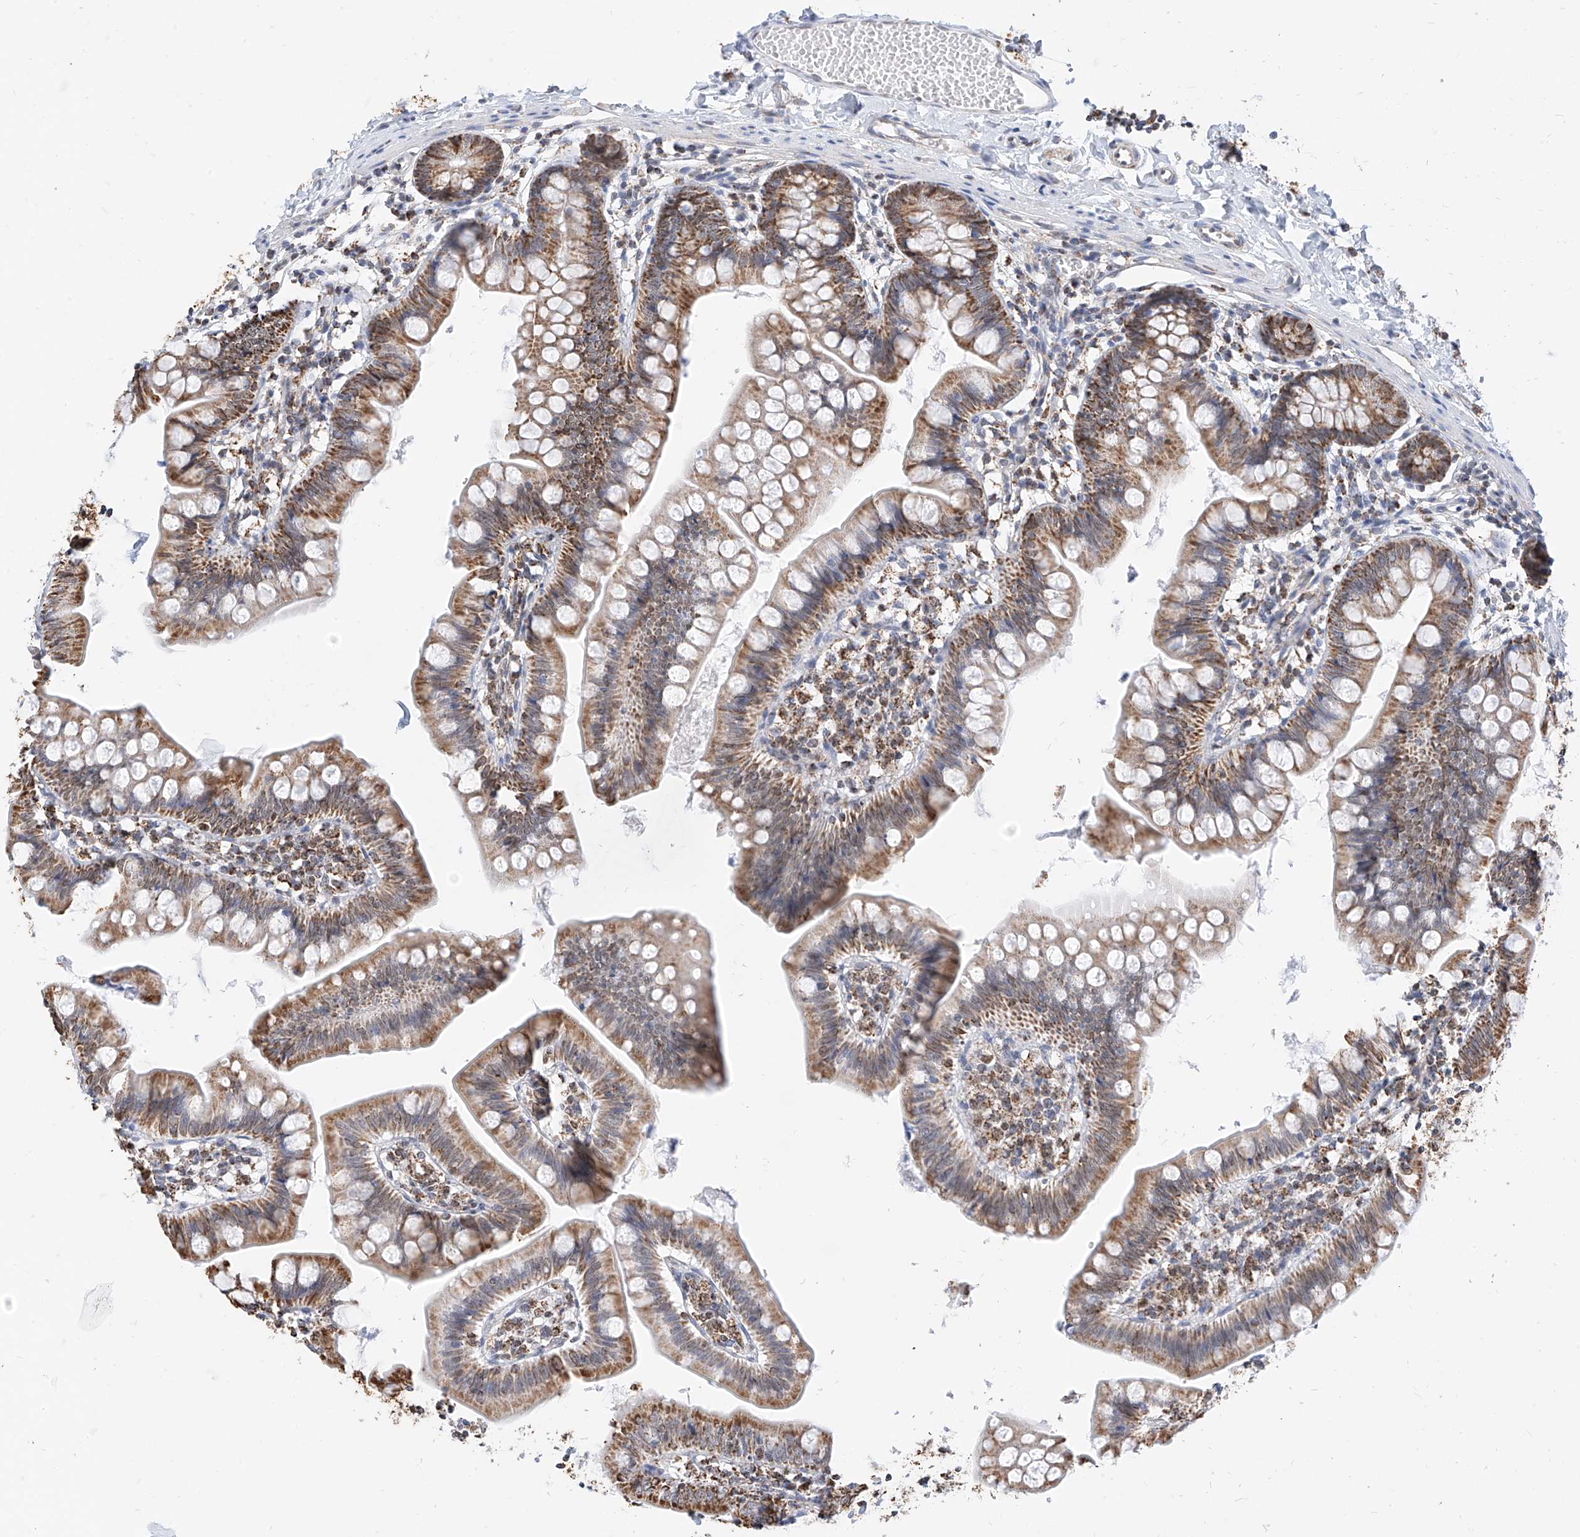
{"staining": {"intensity": "moderate", "quantity": ">75%", "location": "cytoplasmic/membranous"}, "tissue": "small intestine", "cell_type": "Glandular cells", "image_type": "normal", "snomed": [{"axis": "morphology", "description": "Normal tissue, NOS"}, {"axis": "topography", "description": "Small intestine"}], "caption": "IHC staining of normal small intestine, which shows medium levels of moderate cytoplasmic/membranous staining in approximately >75% of glandular cells indicating moderate cytoplasmic/membranous protein staining. The staining was performed using DAB (3,3'-diaminobenzidine) (brown) for protein detection and nuclei were counterstained in hematoxylin (blue).", "gene": "NALCN", "patient": {"sex": "male", "age": 7}}